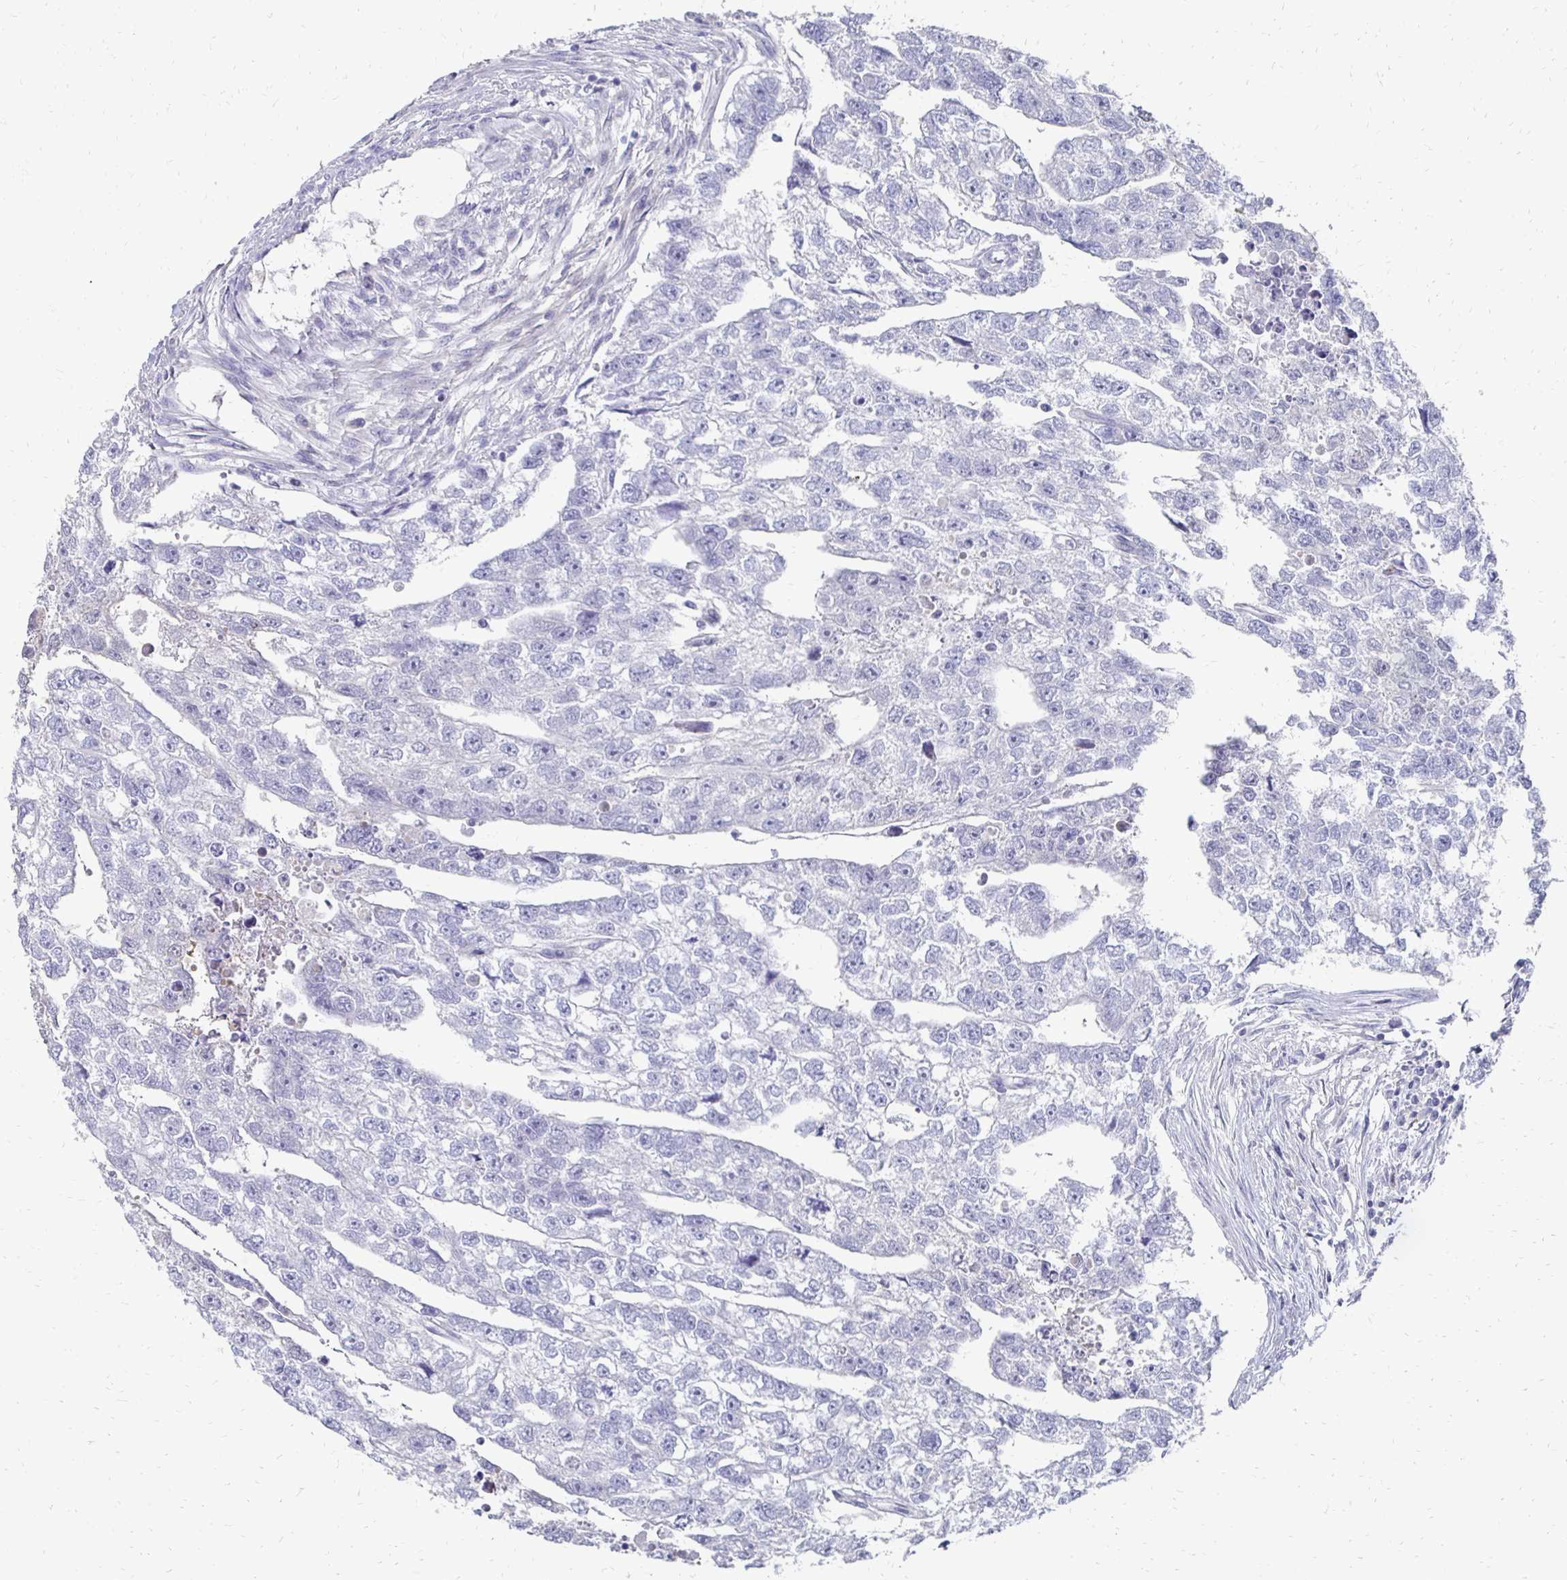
{"staining": {"intensity": "negative", "quantity": "none", "location": "none"}, "tissue": "testis cancer", "cell_type": "Tumor cells", "image_type": "cancer", "snomed": [{"axis": "morphology", "description": "Carcinoma, Embryonal, NOS"}, {"axis": "morphology", "description": "Teratoma, malignant, NOS"}, {"axis": "topography", "description": "Testis"}], "caption": "Immunohistochemistry of human testis cancer shows no staining in tumor cells.", "gene": "SYCP3", "patient": {"sex": "male", "age": 44}}